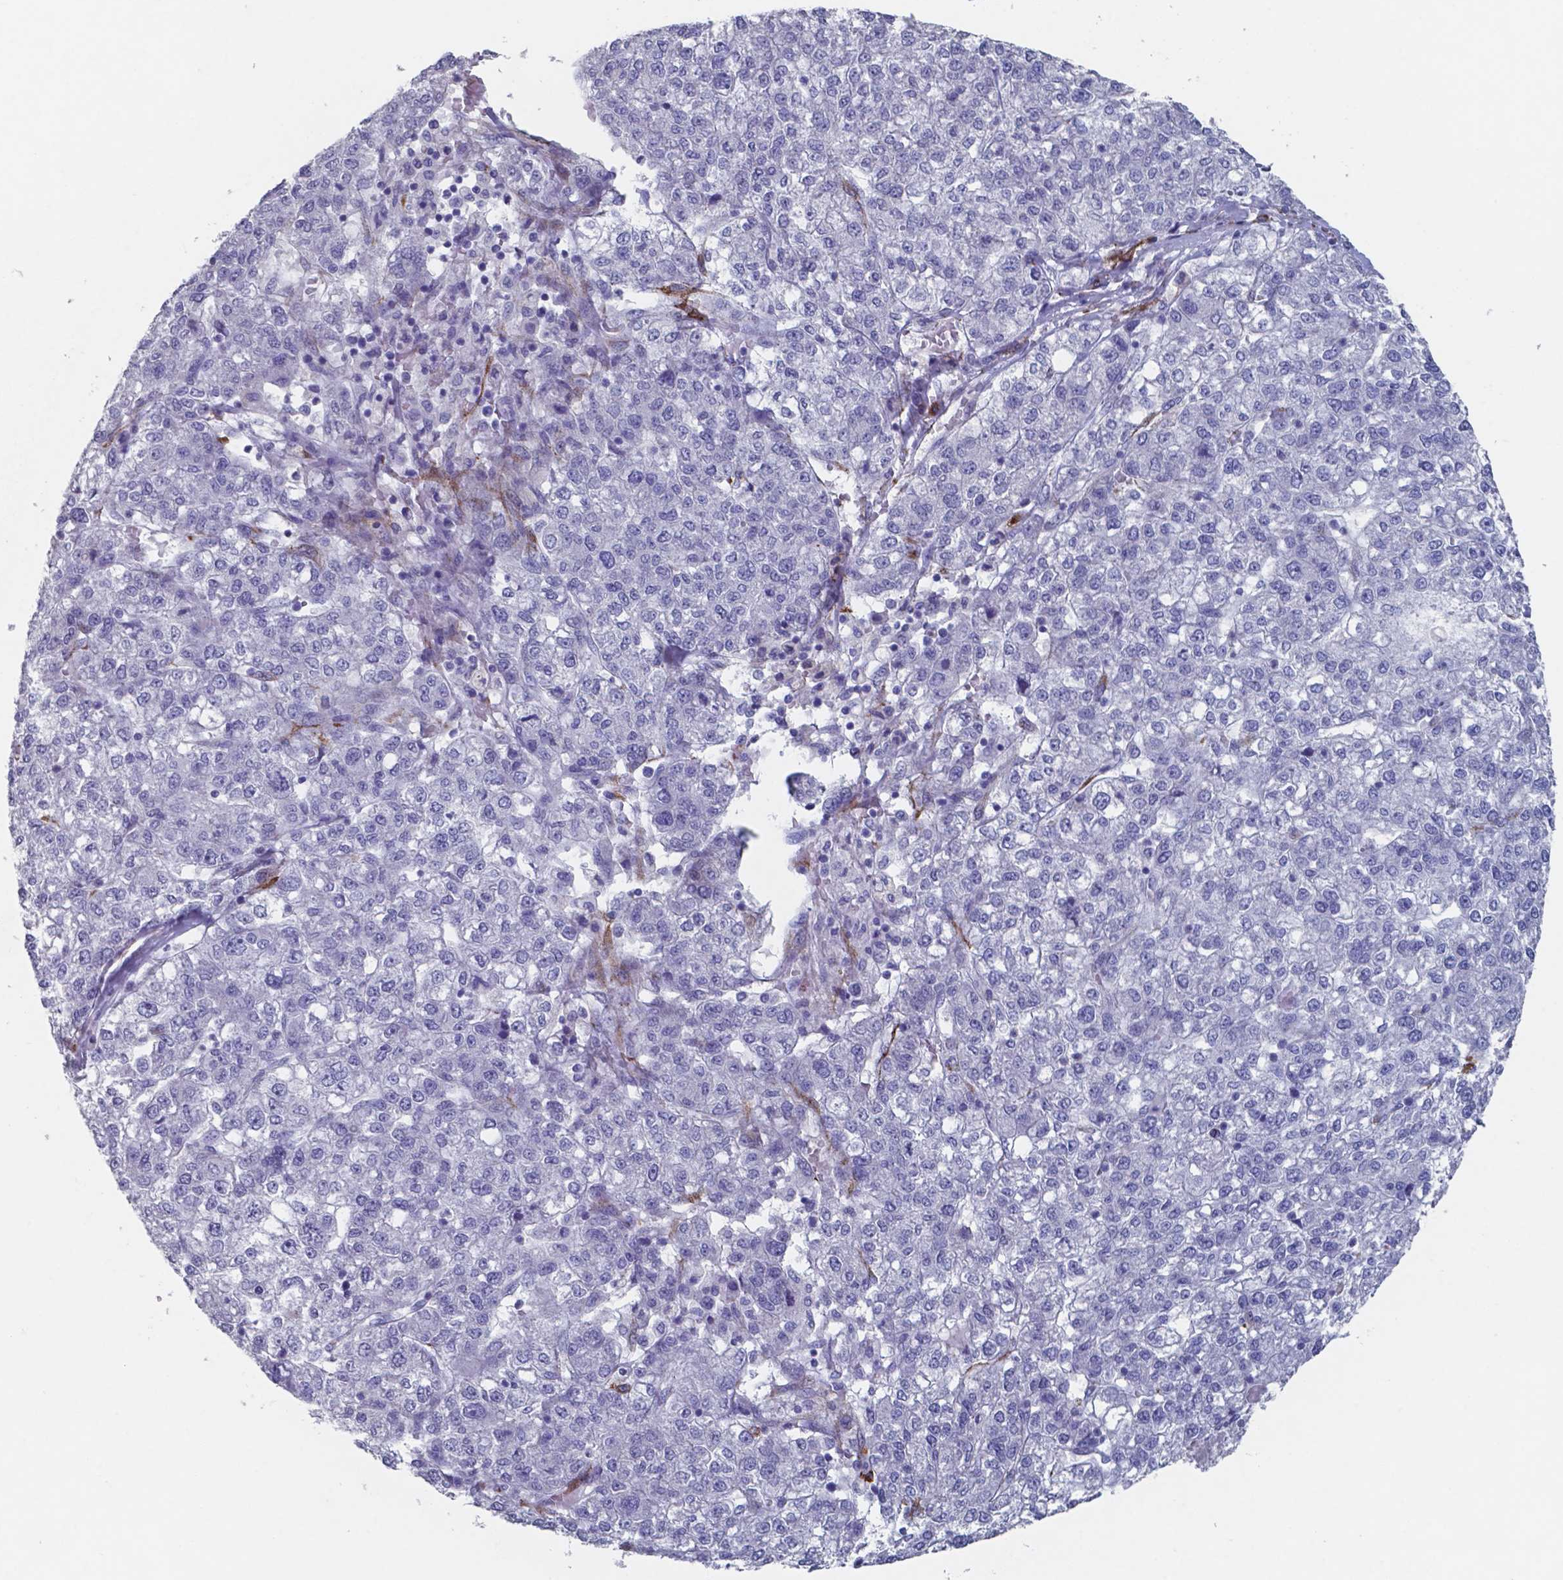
{"staining": {"intensity": "negative", "quantity": "none", "location": "none"}, "tissue": "liver cancer", "cell_type": "Tumor cells", "image_type": "cancer", "snomed": [{"axis": "morphology", "description": "Carcinoma, Hepatocellular, NOS"}, {"axis": "topography", "description": "Liver"}], "caption": "Immunohistochemistry (IHC) of human liver hepatocellular carcinoma exhibits no staining in tumor cells. (Stains: DAB IHC with hematoxylin counter stain, Microscopy: brightfield microscopy at high magnification).", "gene": "PLA2R1", "patient": {"sex": "male", "age": 56}}